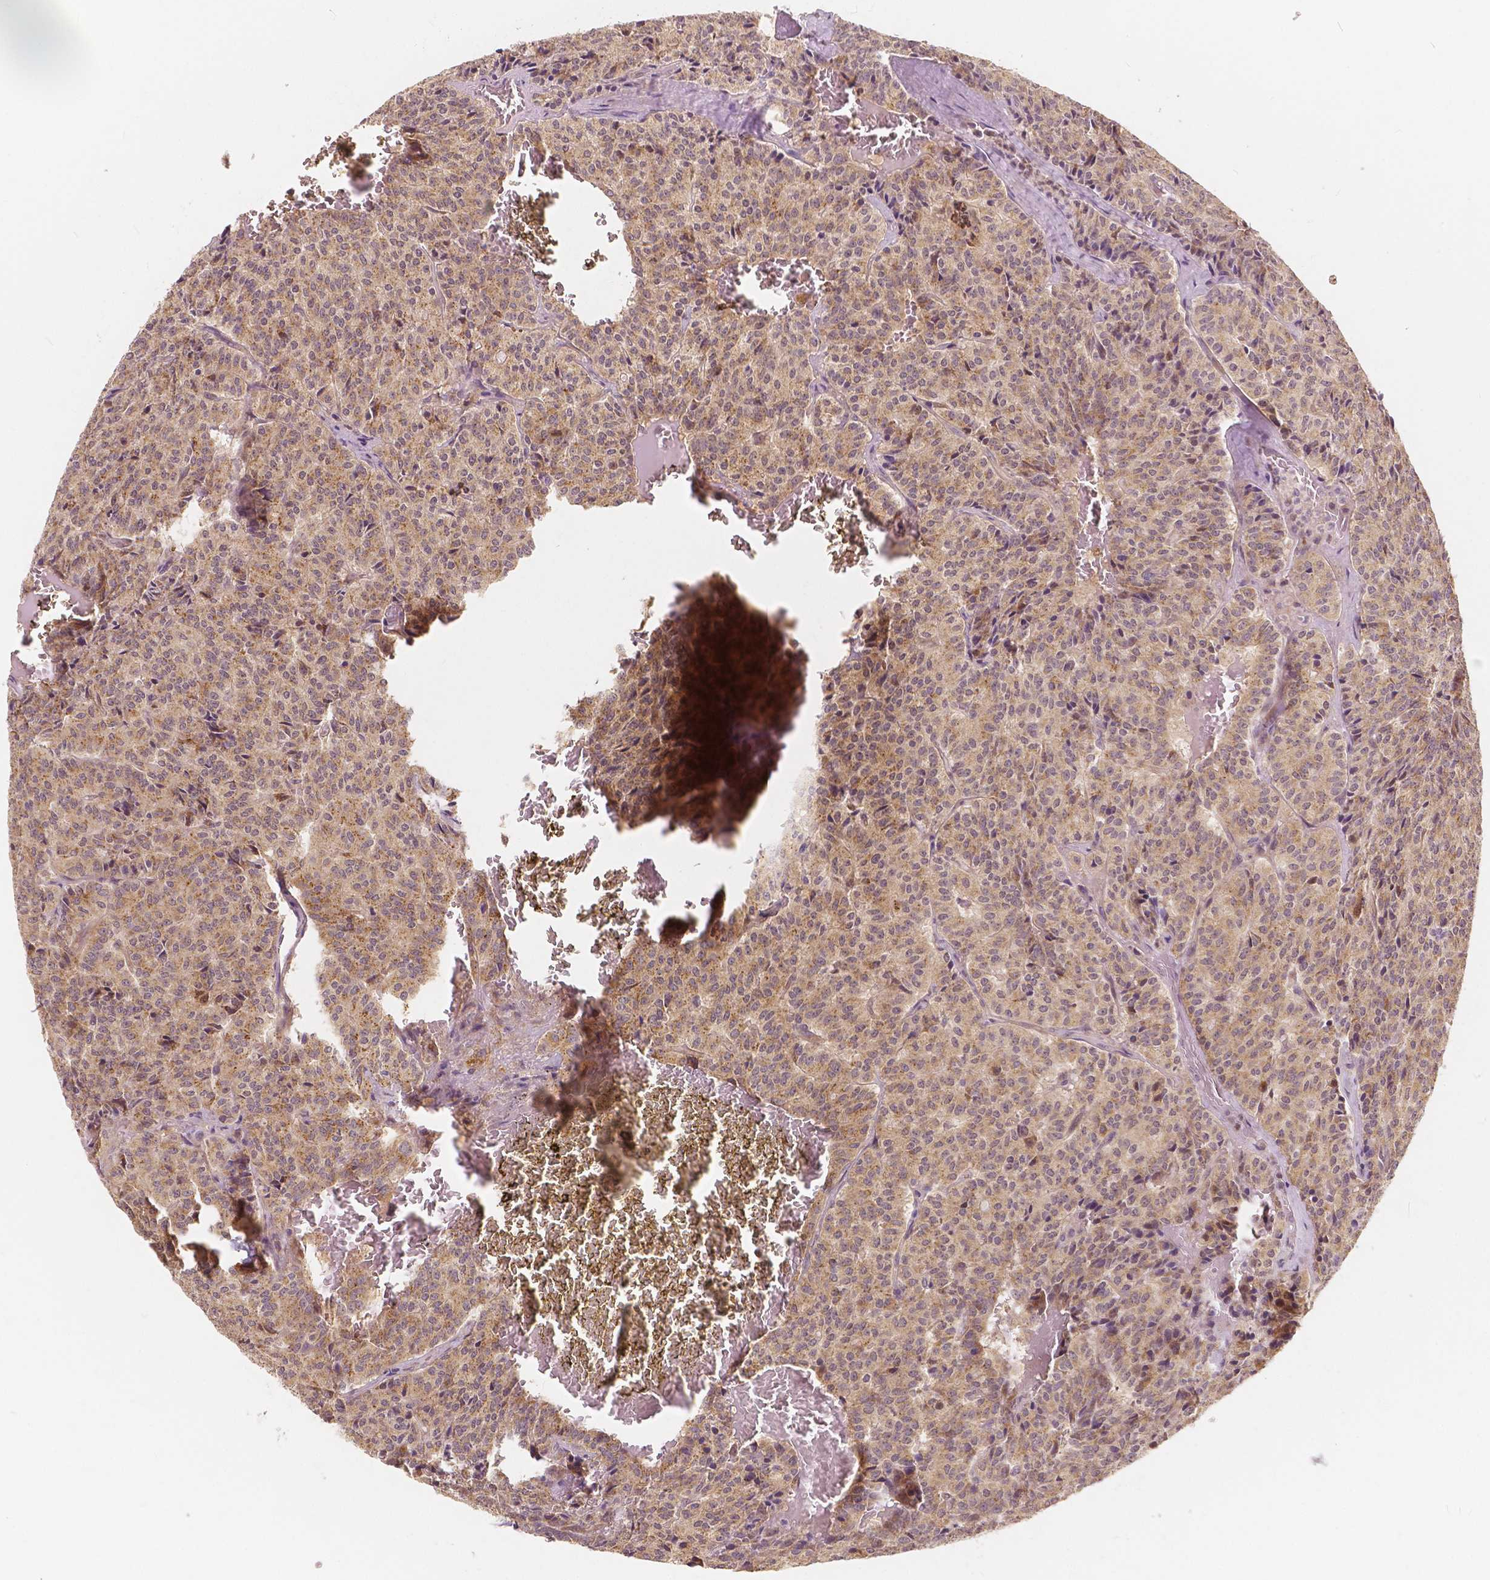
{"staining": {"intensity": "moderate", "quantity": ">75%", "location": "cytoplasmic/membranous"}, "tissue": "carcinoid", "cell_type": "Tumor cells", "image_type": "cancer", "snomed": [{"axis": "morphology", "description": "Carcinoid, malignant, NOS"}, {"axis": "topography", "description": "Lung"}], "caption": "This histopathology image displays immunohistochemistry (IHC) staining of human malignant carcinoid, with medium moderate cytoplasmic/membranous positivity in approximately >75% of tumor cells.", "gene": "SNX12", "patient": {"sex": "male", "age": 70}}